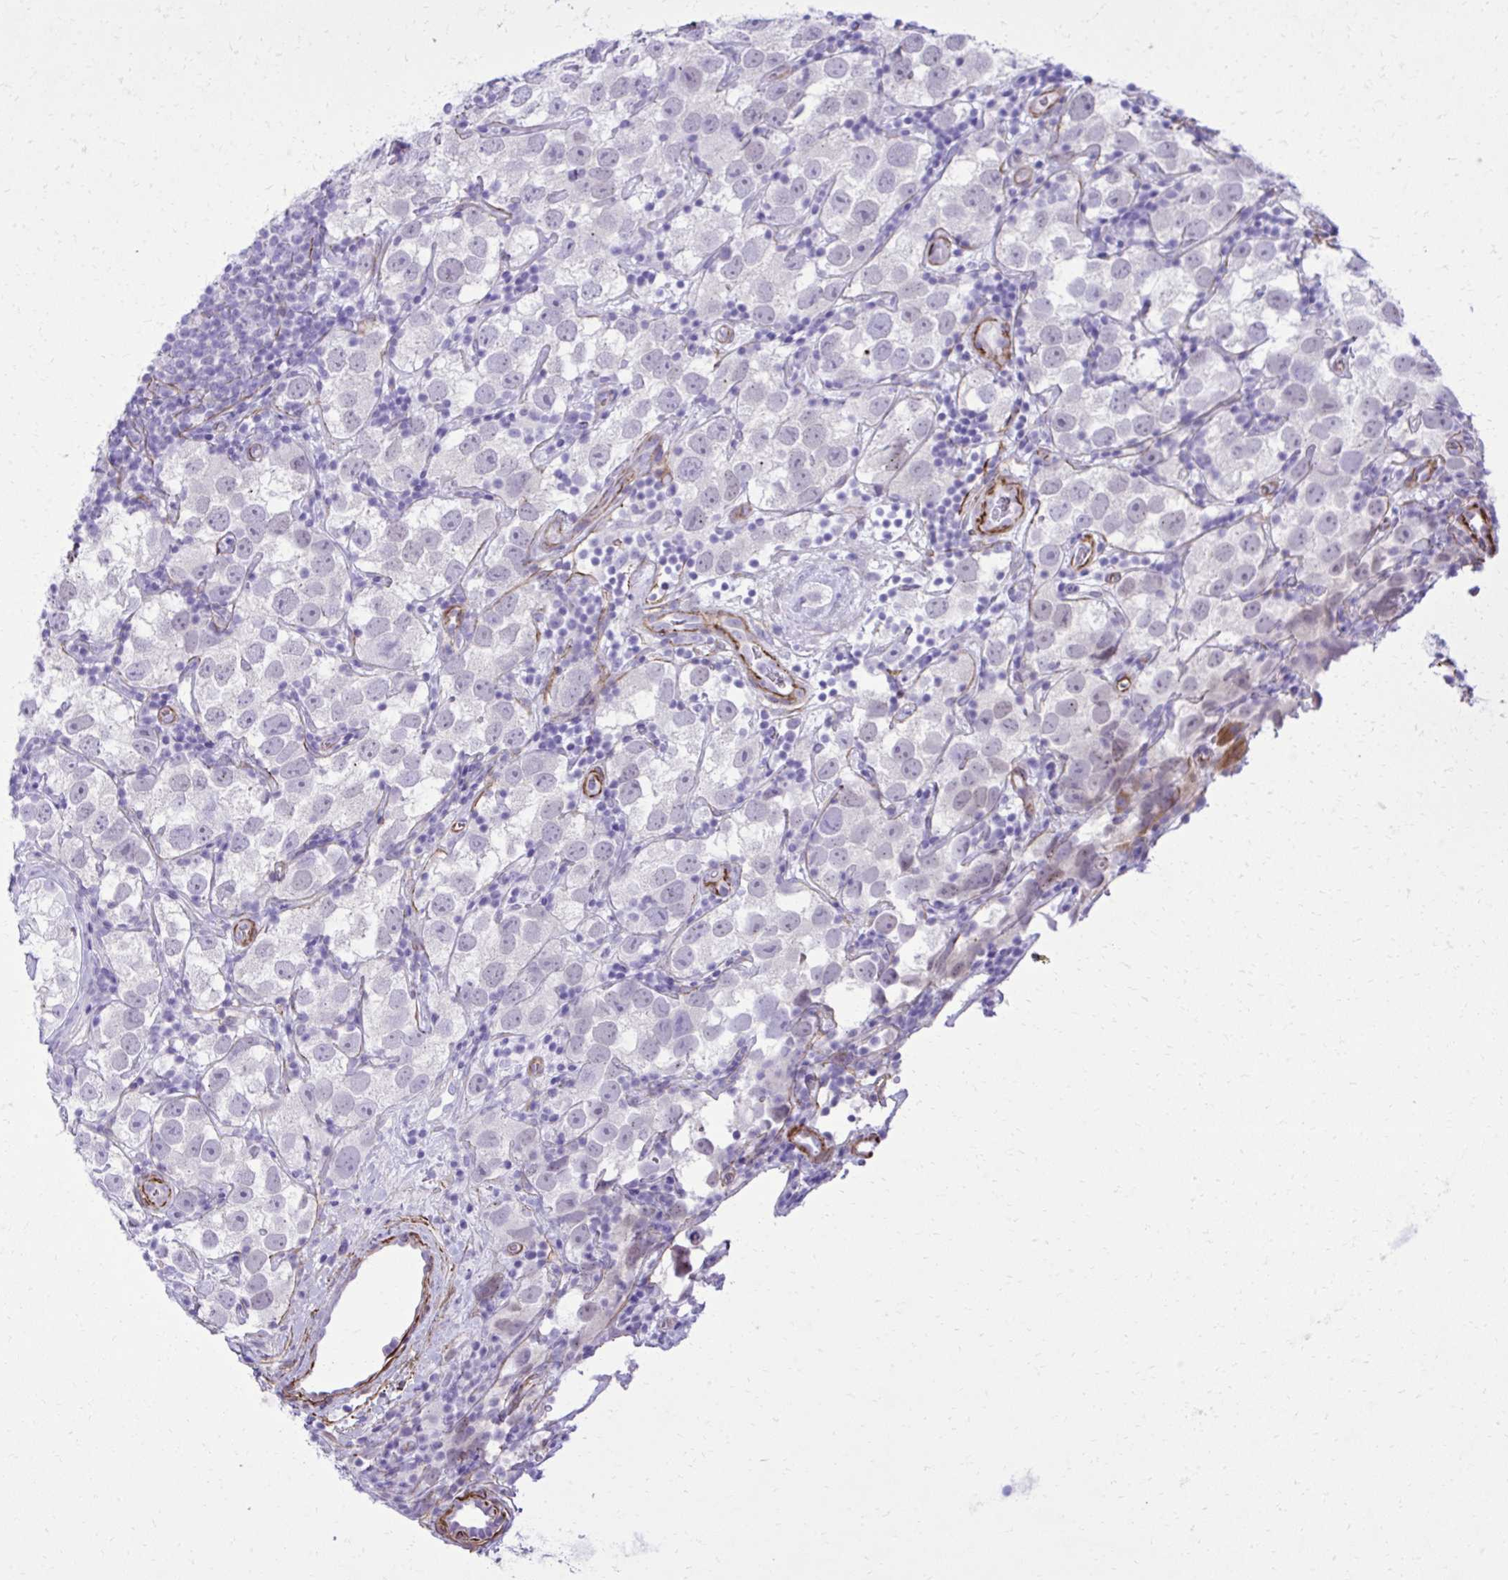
{"staining": {"intensity": "weak", "quantity": "<25%", "location": "nuclear"}, "tissue": "testis cancer", "cell_type": "Tumor cells", "image_type": "cancer", "snomed": [{"axis": "morphology", "description": "Seminoma, NOS"}, {"axis": "topography", "description": "Testis"}], "caption": "Seminoma (testis) was stained to show a protein in brown. There is no significant positivity in tumor cells.", "gene": "PITPNM3", "patient": {"sex": "male", "age": 26}}